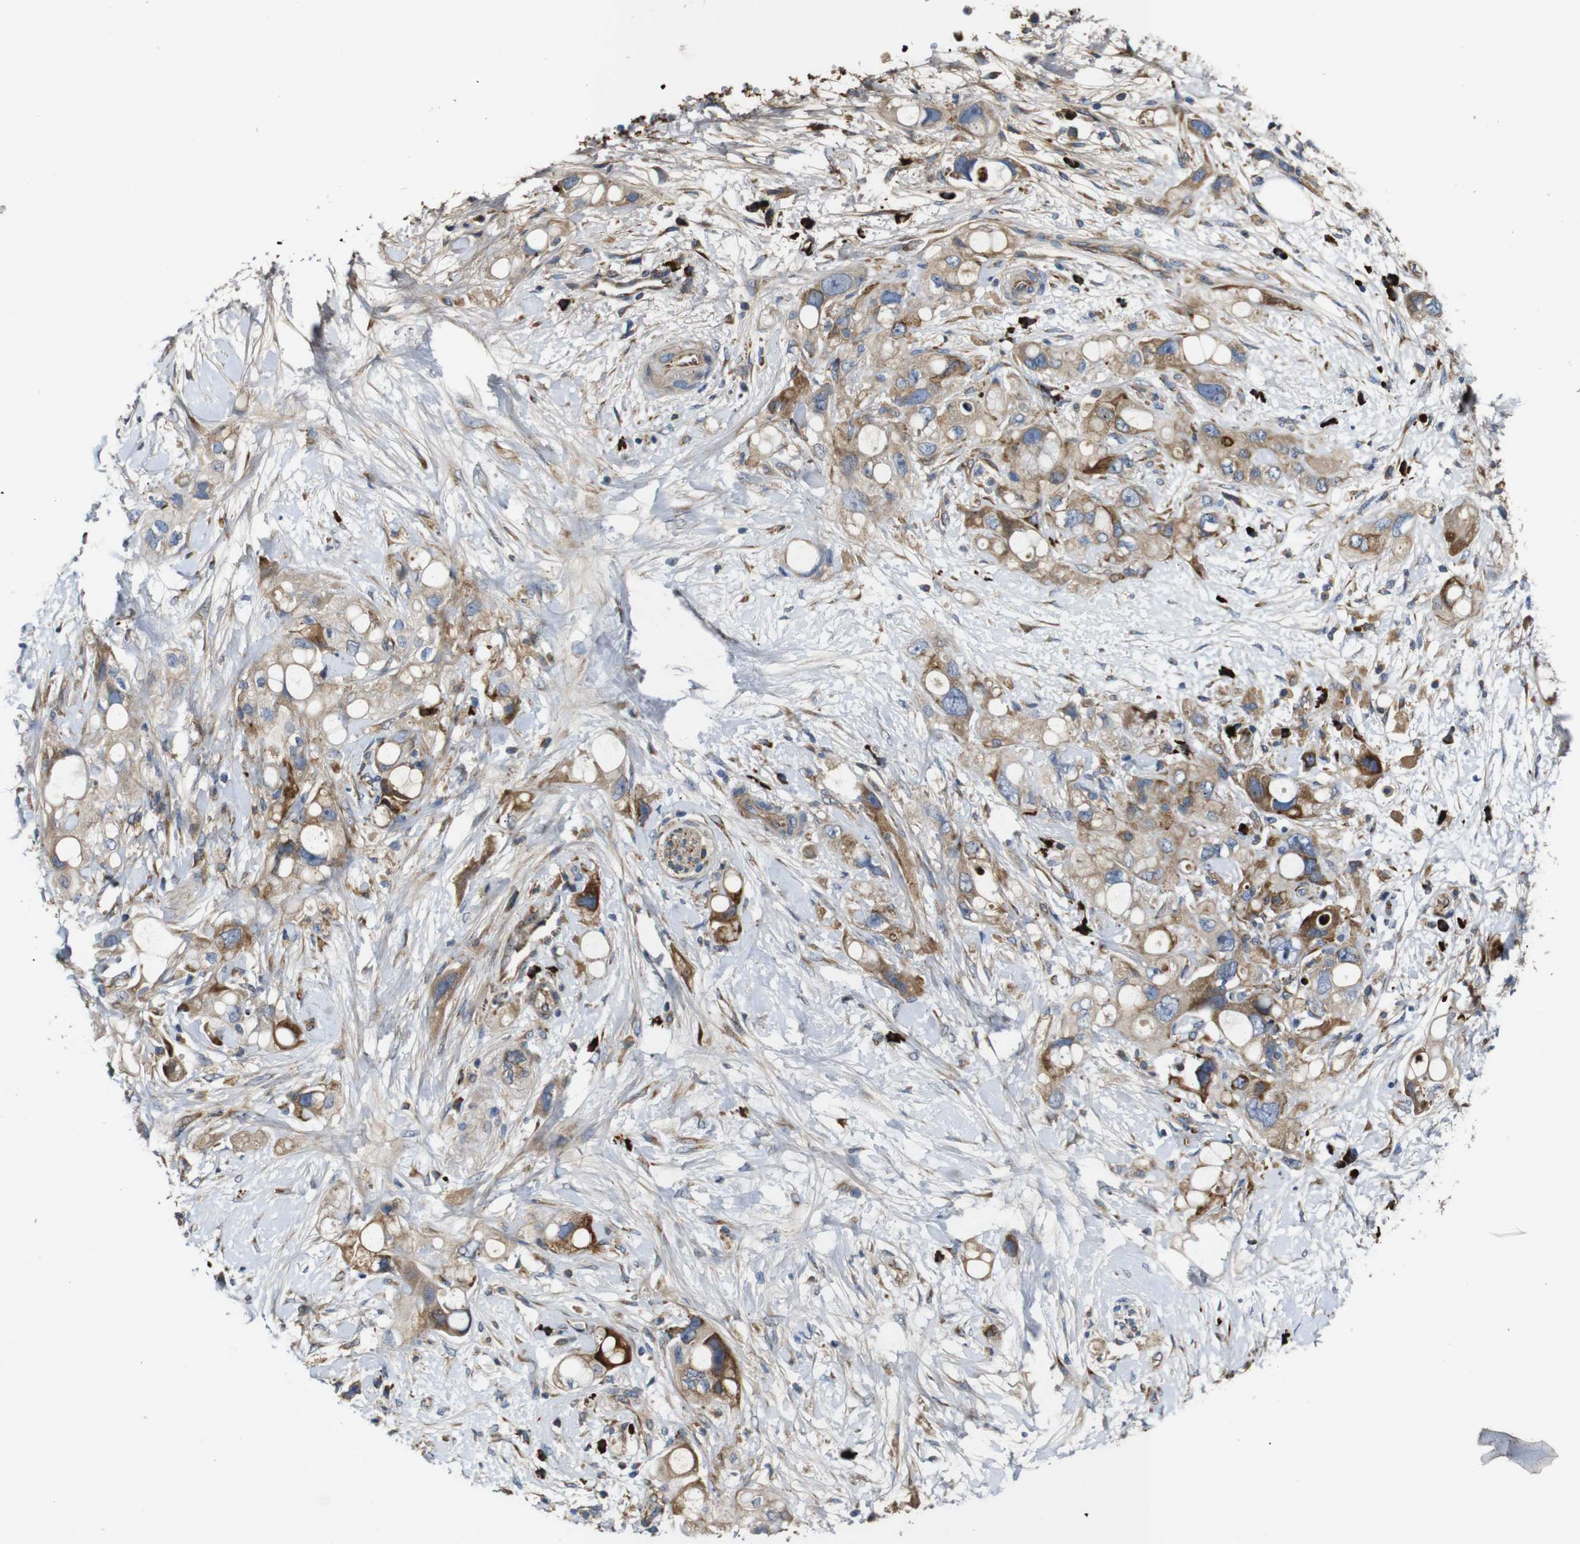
{"staining": {"intensity": "moderate", "quantity": ">75%", "location": "cytoplasmic/membranous"}, "tissue": "pancreatic cancer", "cell_type": "Tumor cells", "image_type": "cancer", "snomed": [{"axis": "morphology", "description": "Adenocarcinoma, NOS"}, {"axis": "topography", "description": "Pancreas"}], "caption": "There is medium levels of moderate cytoplasmic/membranous positivity in tumor cells of pancreatic adenocarcinoma, as demonstrated by immunohistochemical staining (brown color).", "gene": "UBE2G2", "patient": {"sex": "female", "age": 56}}